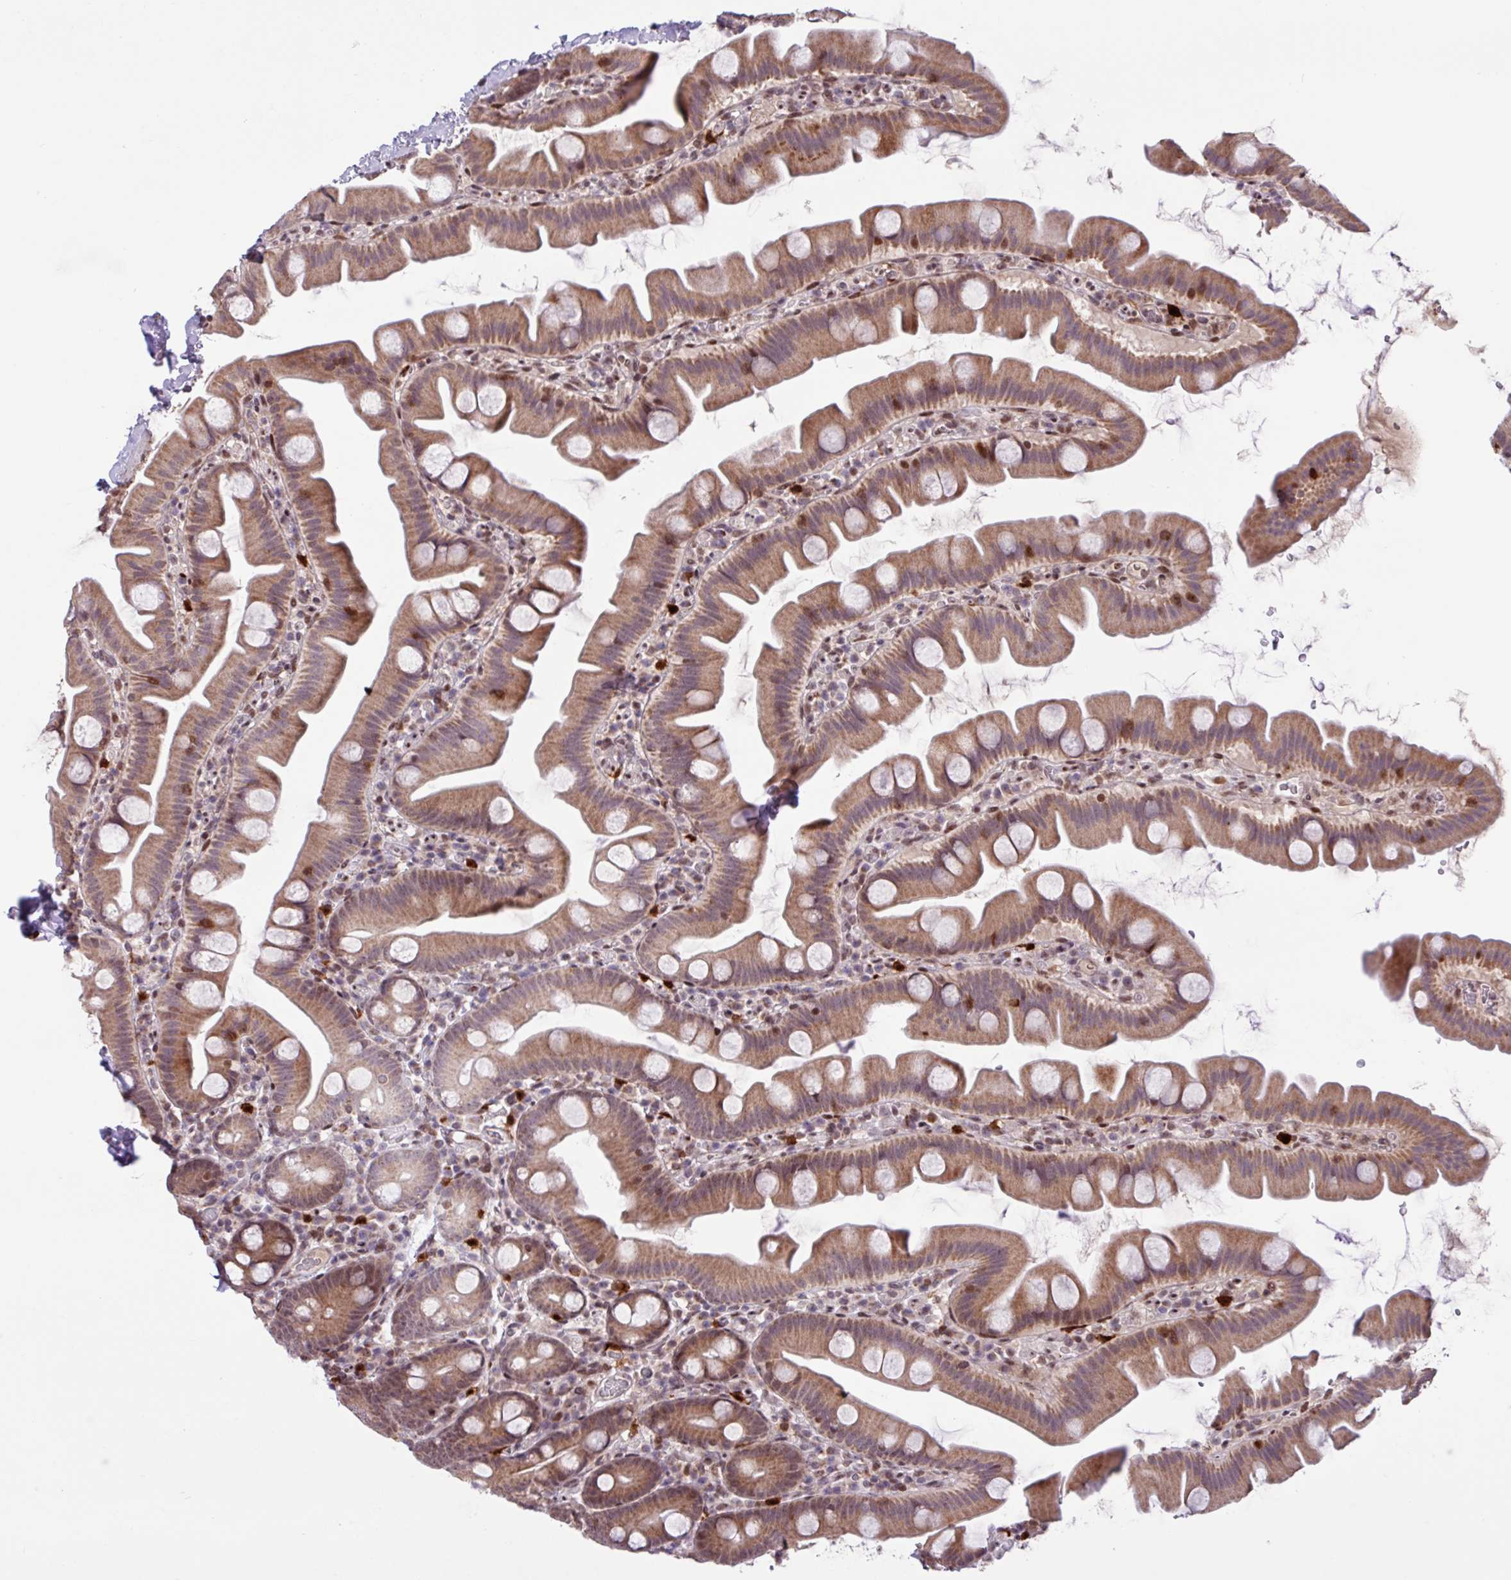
{"staining": {"intensity": "moderate", "quantity": ">75%", "location": "cytoplasmic/membranous,nuclear"}, "tissue": "small intestine", "cell_type": "Glandular cells", "image_type": "normal", "snomed": [{"axis": "morphology", "description": "Normal tissue, NOS"}, {"axis": "topography", "description": "Small intestine"}], "caption": "Immunohistochemical staining of normal human small intestine shows medium levels of moderate cytoplasmic/membranous,nuclear staining in about >75% of glandular cells.", "gene": "BRD3", "patient": {"sex": "female", "age": 68}}